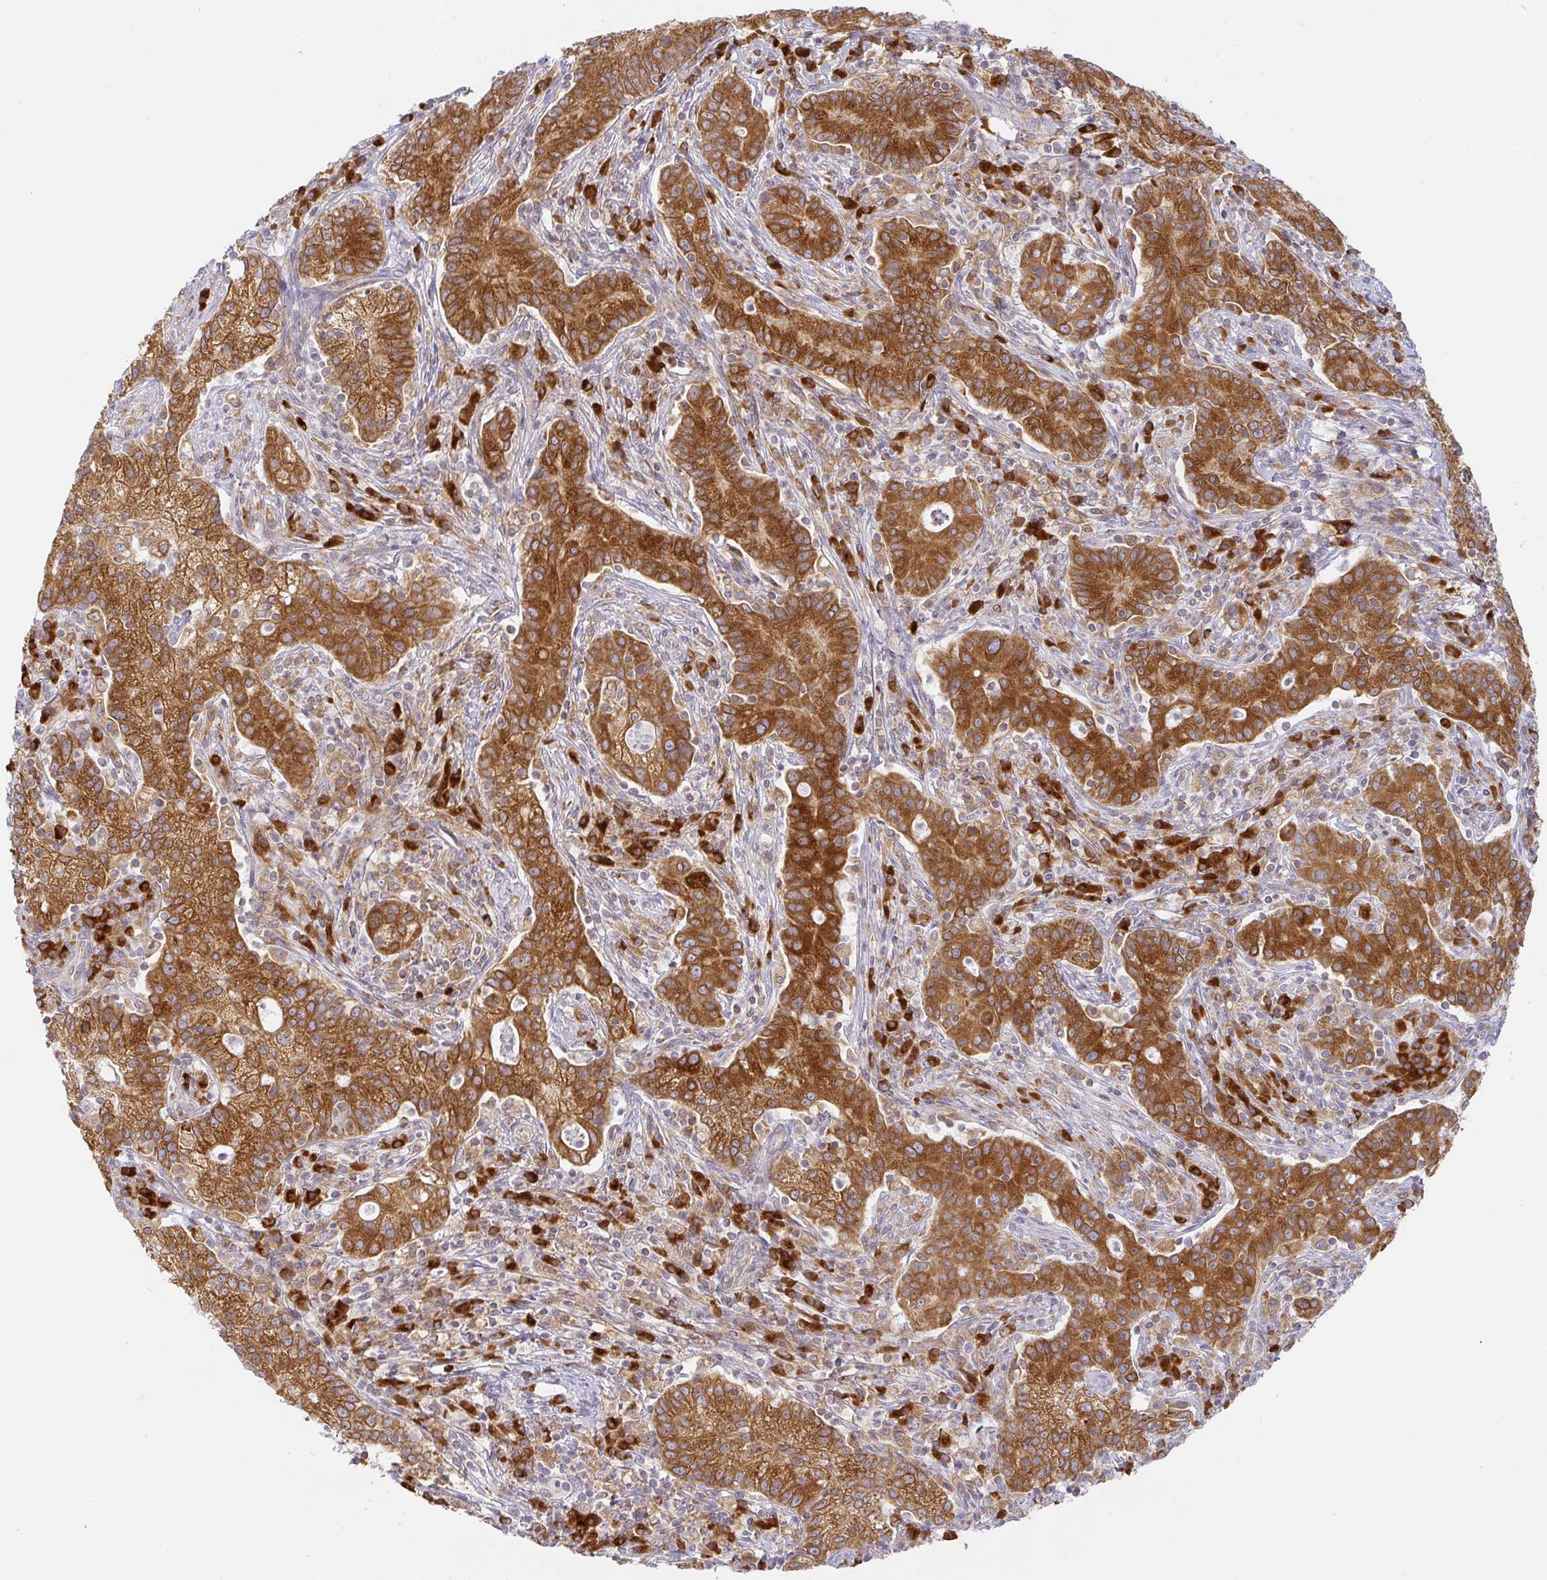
{"staining": {"intensity": "strong", "quantity": ">75%", "location": "cytoplasmic/membranous"}, "tissue": "cervical cancer", "cell_type": "Tumor cells", "image_type": "cancer", "snomed": [{"axis": "morphology", "description": "Normal tissue, NOS"}, {"axis": "morphology", "description": "Adenocarcinoma, NOS"}, {"axis": "topography", "description": "Cervix"}], "caption": "Tumor cells reveal high levels of strong cytoplasmic/membranous staining in about >75% of cells in human cervical cancer. (brown staining indicates protein expression, while blue staining denotes nuclei).", "gene": "DERL2", "patient": {"sex": "female", "age": 44}}